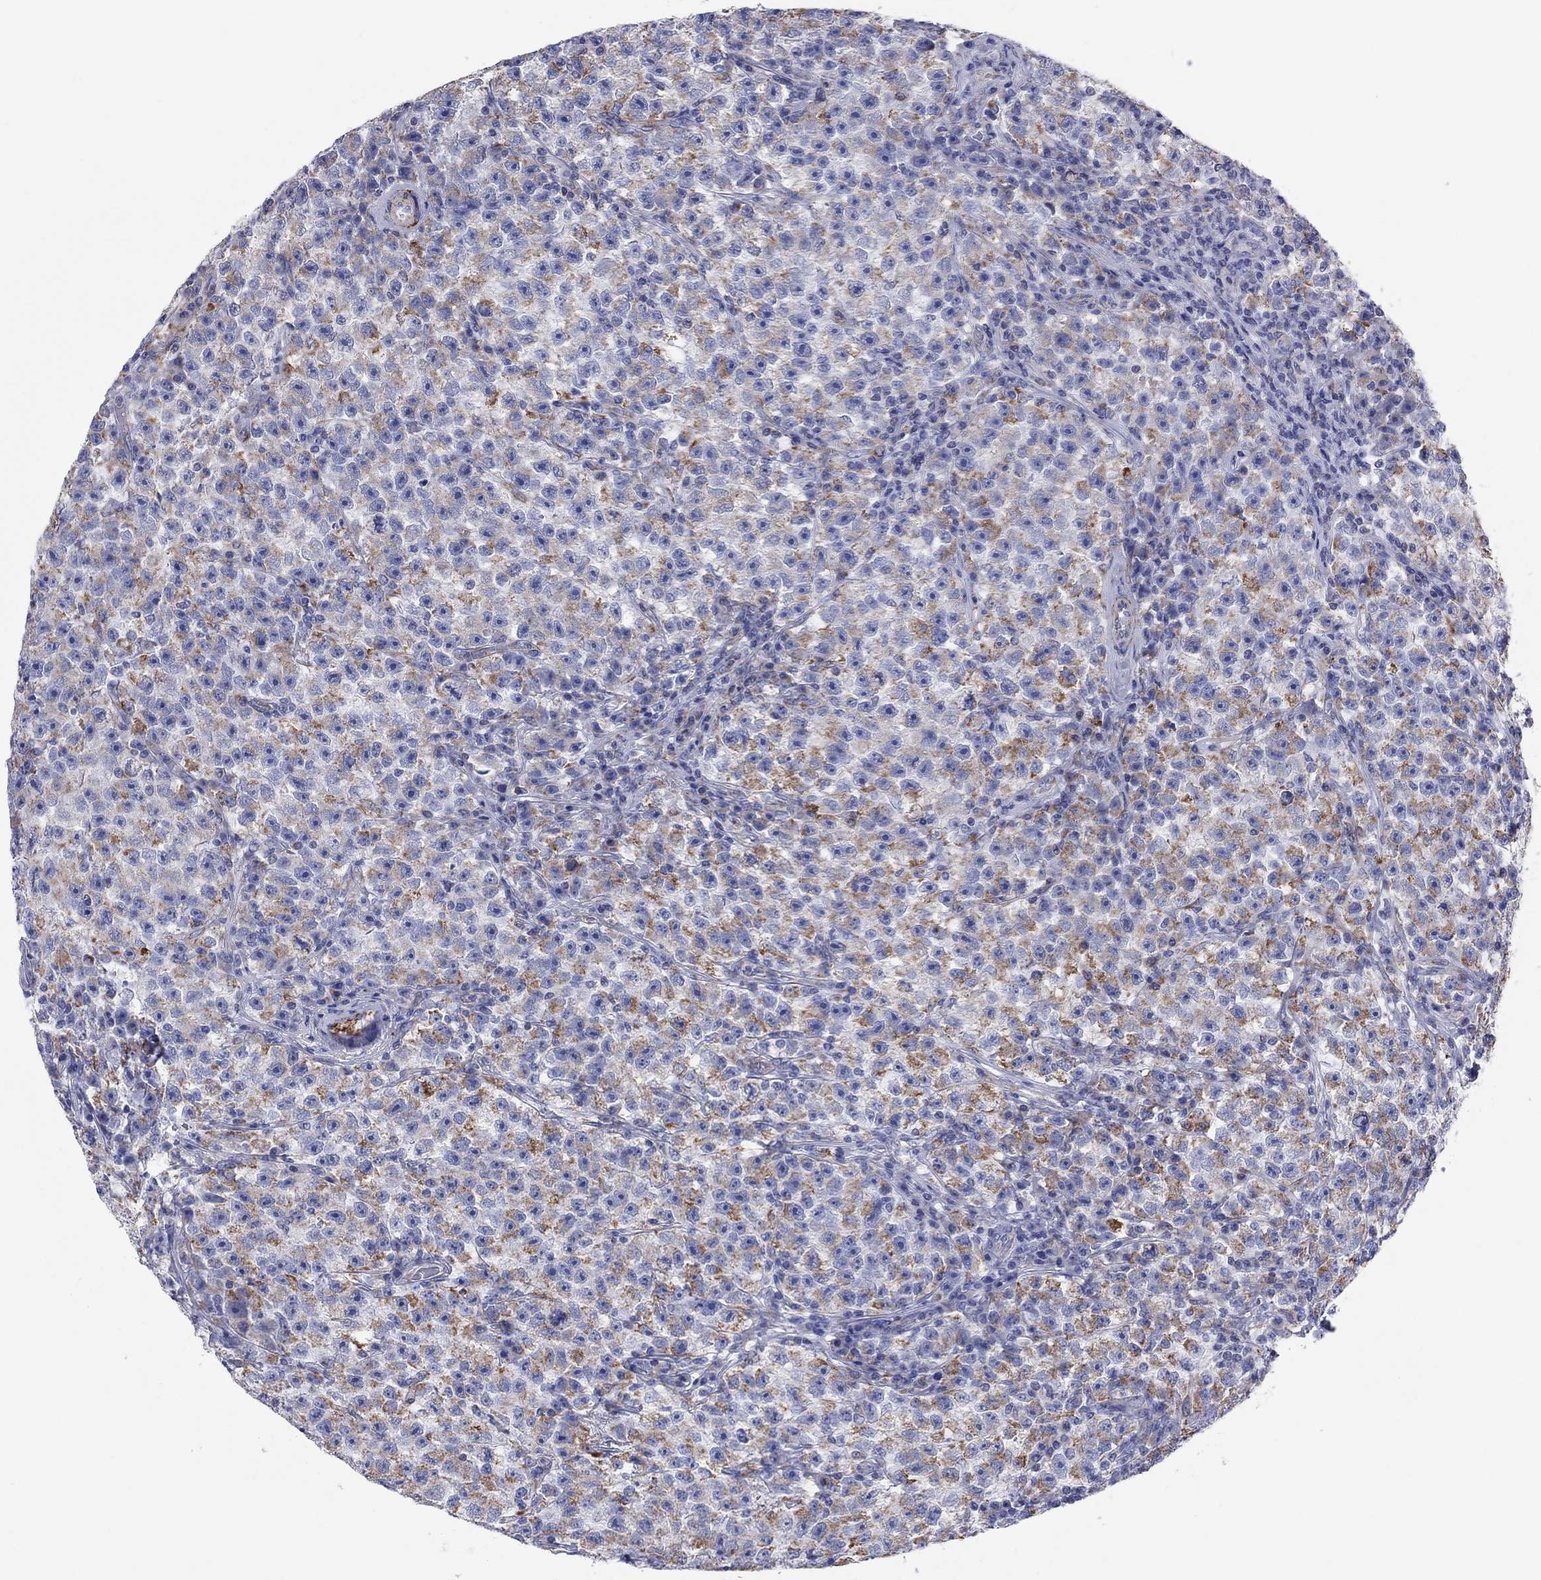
{"staining": {"intensity": "moderate", "quantity": "25%-75%", "location": "cytoplasmic/membranous"}, "tissue": "testis cancer", "cell_type": "Tumor cells", "image_type": "cancer", "snomed": [{"axis": "morphology", "description": "Seminoma, NOS"}, {"axis": "topography", "description": "Testis"}], "caption": "Immunohistochemistry (IHC) photomicrograph of neoplastic tissue: human testis seminoma stained using immunohistochemistry (IHC) exhibits medium levels of moderate protein expression localized specifically in the cytoplasmic/membranous of tumor cells, appearing as a cytoplasmic/membranous brown color.", "gene": "MGST3", "patient": {"sex": "male", "age": 22}}